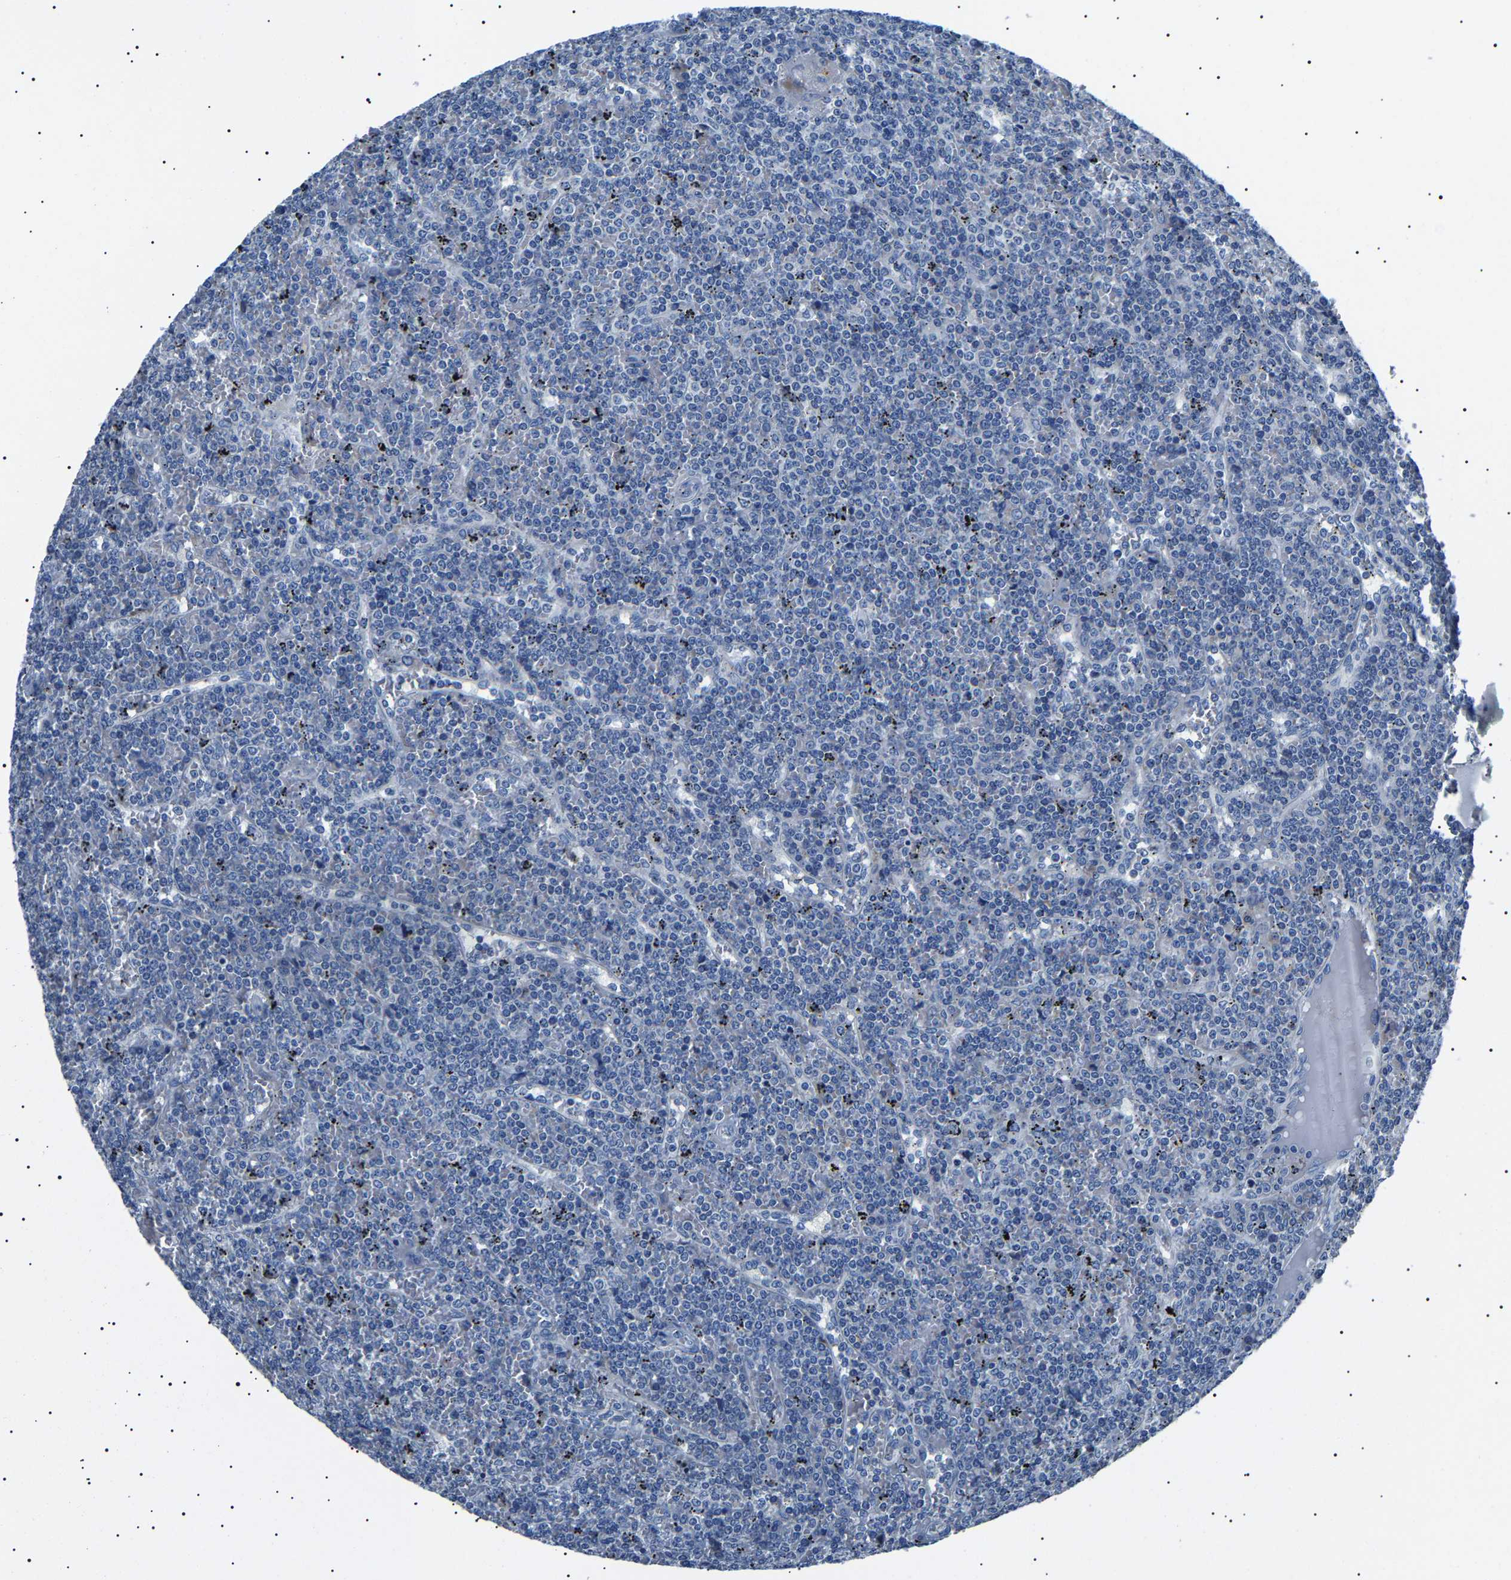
{"staining": {"intensity": "negative", "quantity": "none", "location": "none"}, "tissue": "lymphoma", "cell_type": "Tumor cells", "image_type": "cancer", "snomed": [{"axis": "morphology", "description": "Malignant lymphoma, non-Hodgkin's type, Low grade"}, {"axis": "topography", "description": "Spleen"}], "caption": "Human lymphoma stained for a protein using immunohistochemistry (IHC) demonstrates no positivity in tumor cells.", "gene": "KLK15", "patient": {"sex": "female", "age": 19}}